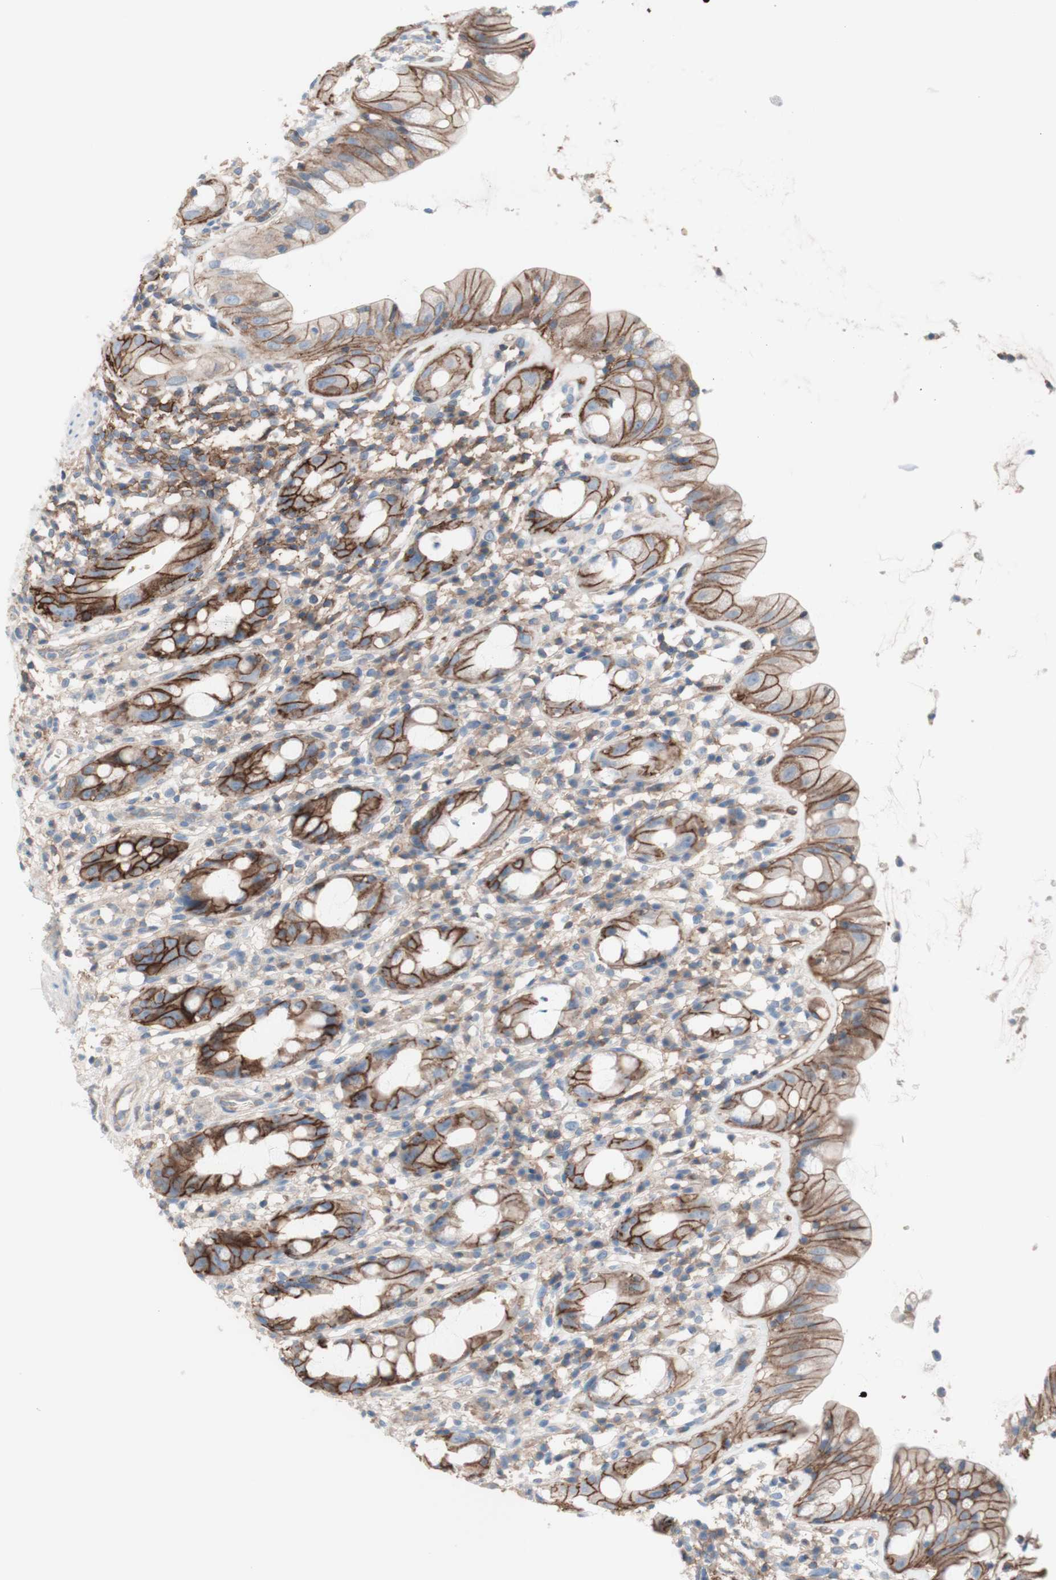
{"staining": {"intensity": "strong", "quantity": ">75%", "location": "cytoplasmic/membranous"}, "tissue": "rectum", "cell_type": "Glandular cells", "image_type": "normal", "snomed": [{"axis": "morphology", "description": "Normal tissue, NOS"}, {"axis": "topography", "description": "Rectum"}], "caption": "Protein staining demonstrates strong cytoplasmic/membranous expression in about >75% of glandular cells in normal rectum.", "gene": "CD46", "patient": {"sex": "male", "age": 44}}